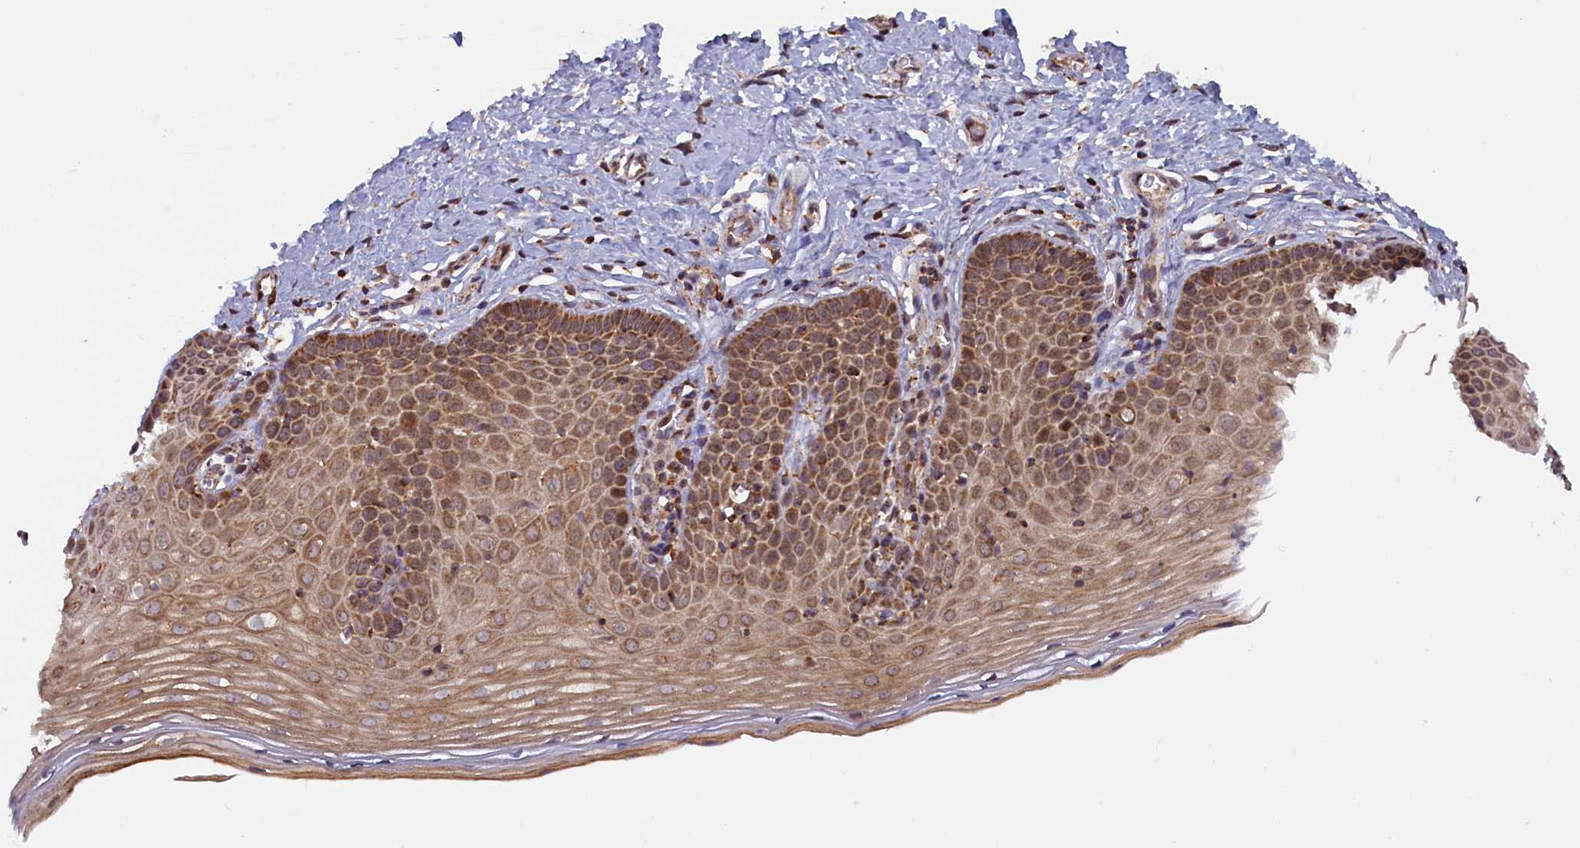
{"staining": {"intensity": "moderate", "quantity": ">75%", "location": "cytoplasmic/membranous"}, "tissue": "cervix", "cell_type": "Glandular cells", "image_type": "normal", "snomed": [{"axis": "morphology", "description": "Normal tissue, NOS"}, {"axis": "topography", "description": "Cervix"}], "caption": "Immunohistochemistry (IHC) of normal cervix exhibits medium levels of moderate cytoplasmic/membranous staining in approximately >75% of glandular cells.", "gene": "DUS3L", "patient": {"sex": "female", "age": 36}}